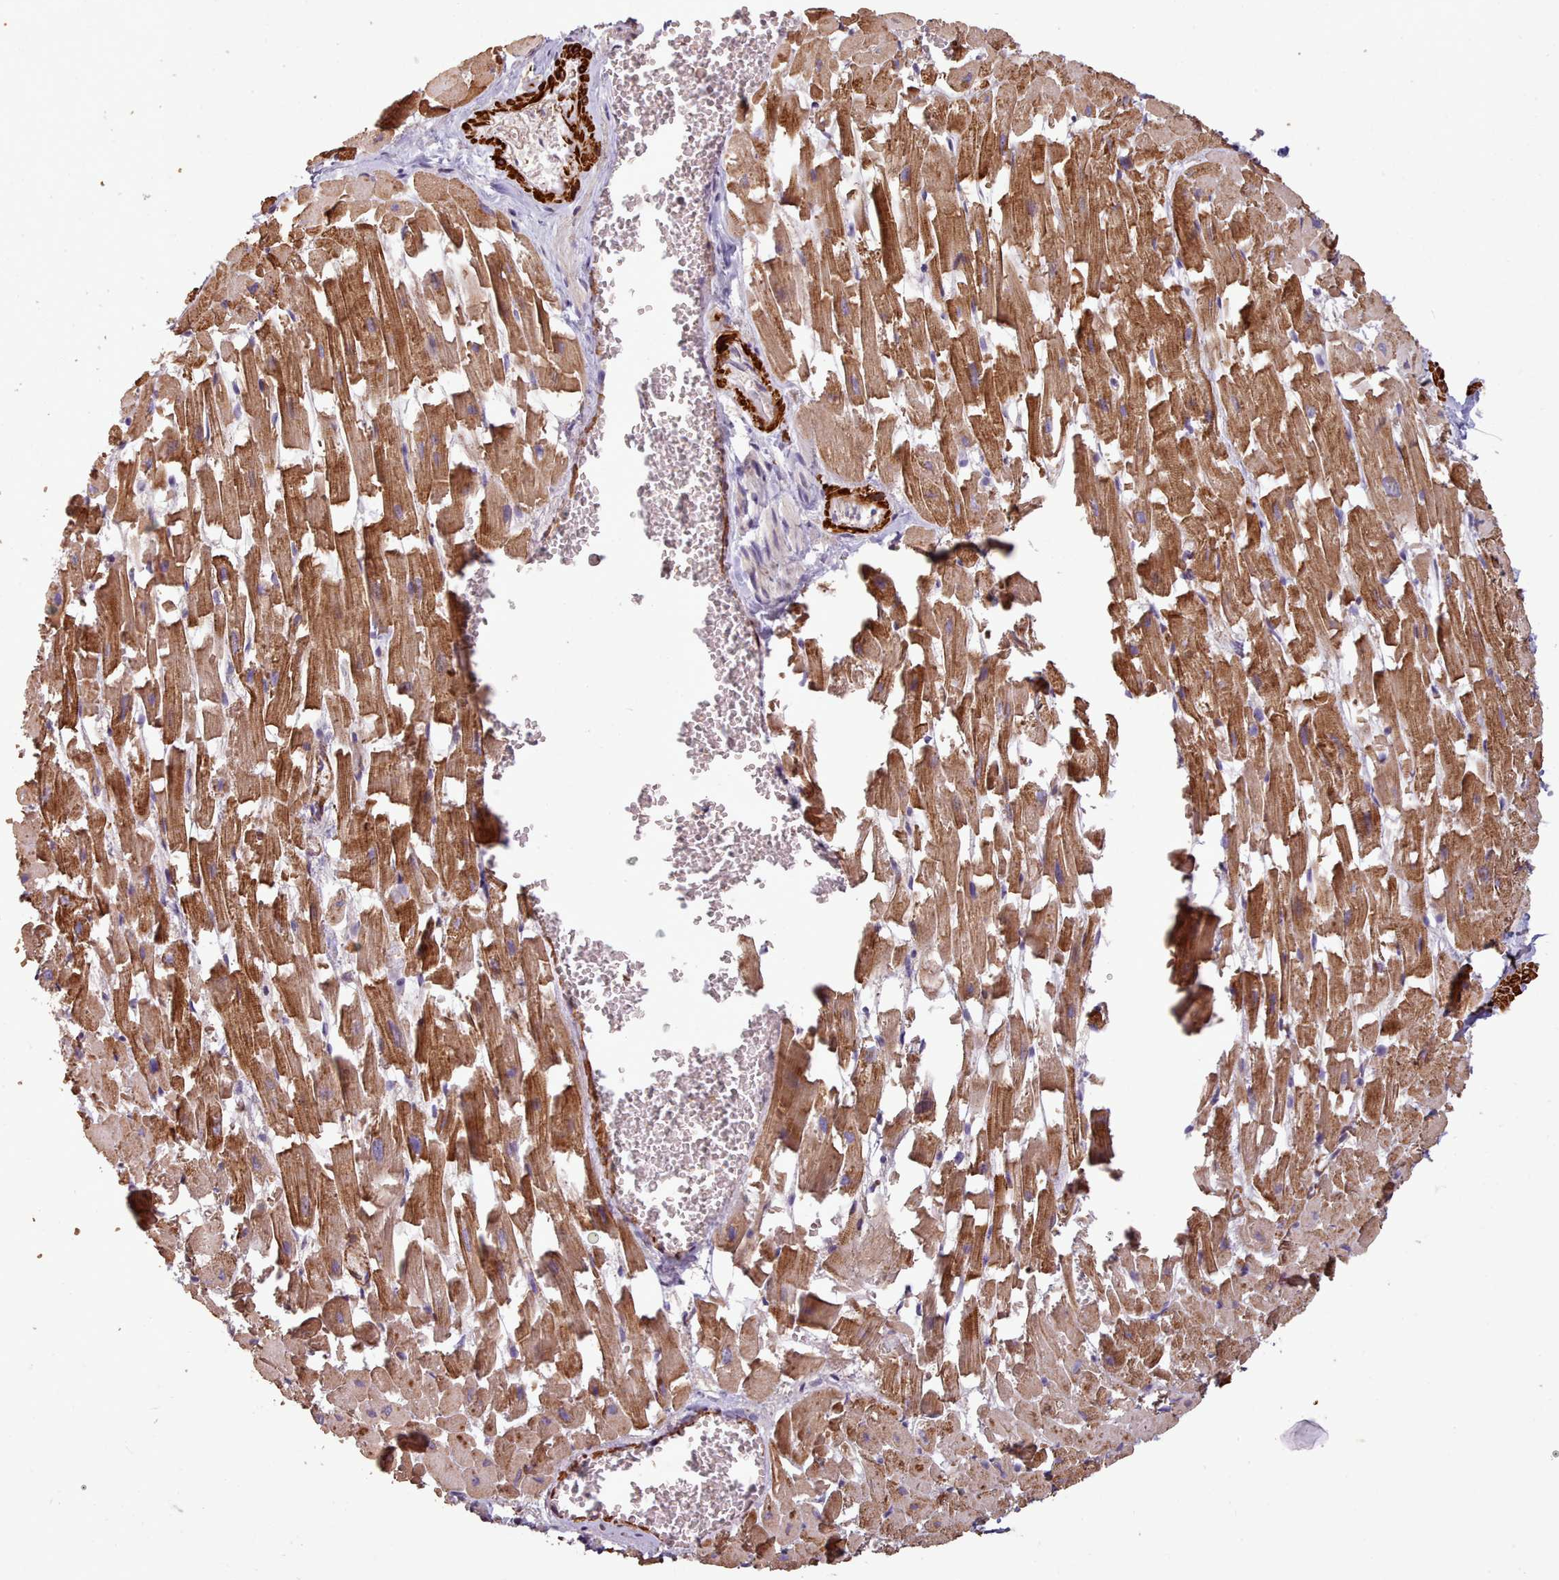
{"staining": {"intensity": "strong", "quantity": ">75%", "location": "cytoplasmic/membranous"}, "tissue": "heart muscle", "cell_type": "Cardiomyocytes", "image_type": "normal", "snomed": [{"axis": "morphology", "description": "Normal tissue, NOS"}, {"axis": "topography", "description": "Heart"}], "caption": "This histopathology image demonstrates normal heart muscle stained with immunohistochemistry (IHC) to label a protein in brown. The cytoplasmic/membranous of cardiomyocytes show strong positivity for the protein. Nuclei are counter-stained blue.", "gene": "NLRC4", "patient": {"sex": "female", "age": 64}}